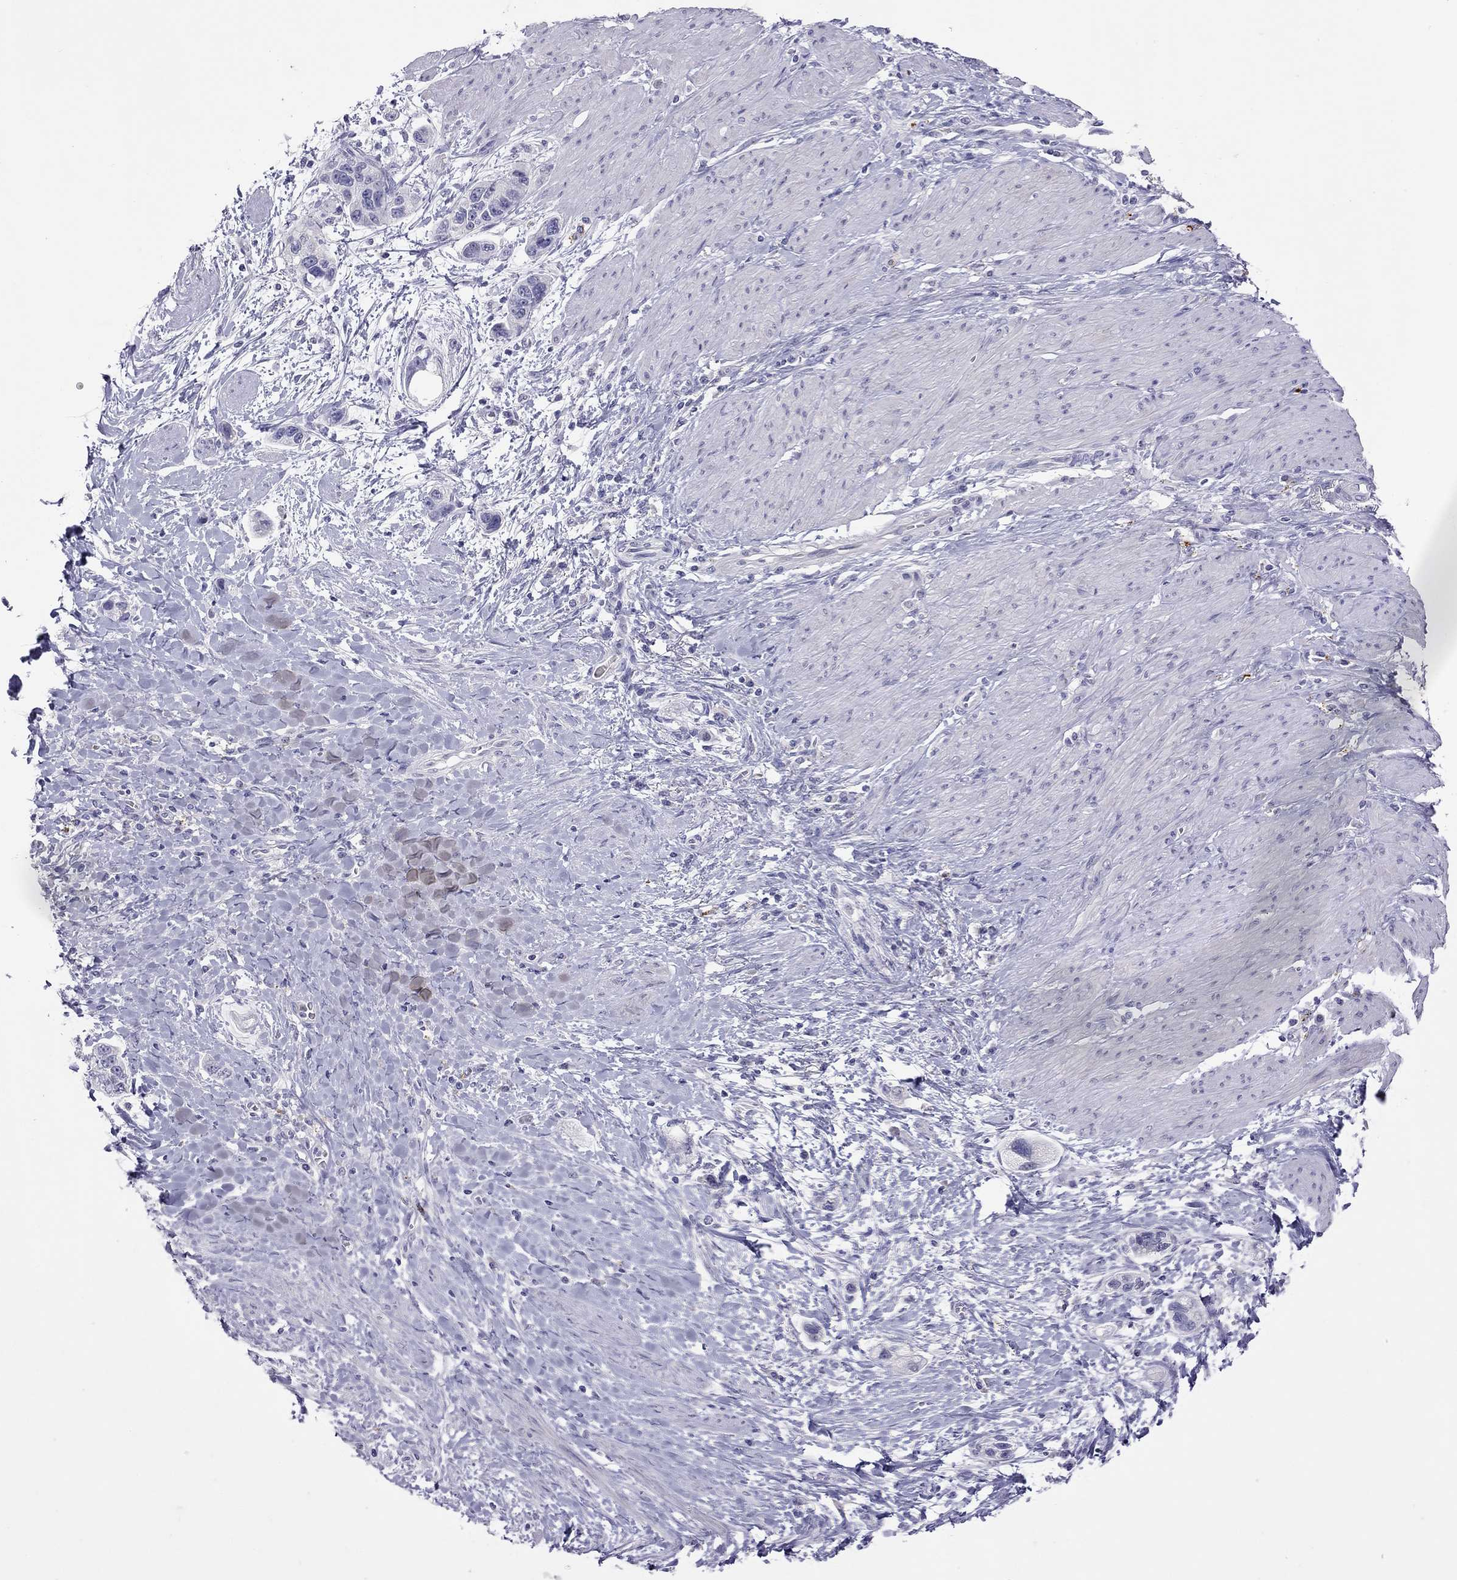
{"staining": {"intensity": "negative", "quantity": "none", "location": "none"}, "tissue": "stomach cancer", "cell_type": "Tumor cells", "image_type": "cancer", "snomed": [{"axis": "morphology", "description": "Adenocarcinoma, NOS"}, {"axis": "topography", "description": "Stomach, lower"}], "caption": "The IHC image has no significant expression in tumor cells of adenocarcinoma (stomach) tissue.", "gene": "SLAMF1", "patient": {"sex": "female", "age": 93}}